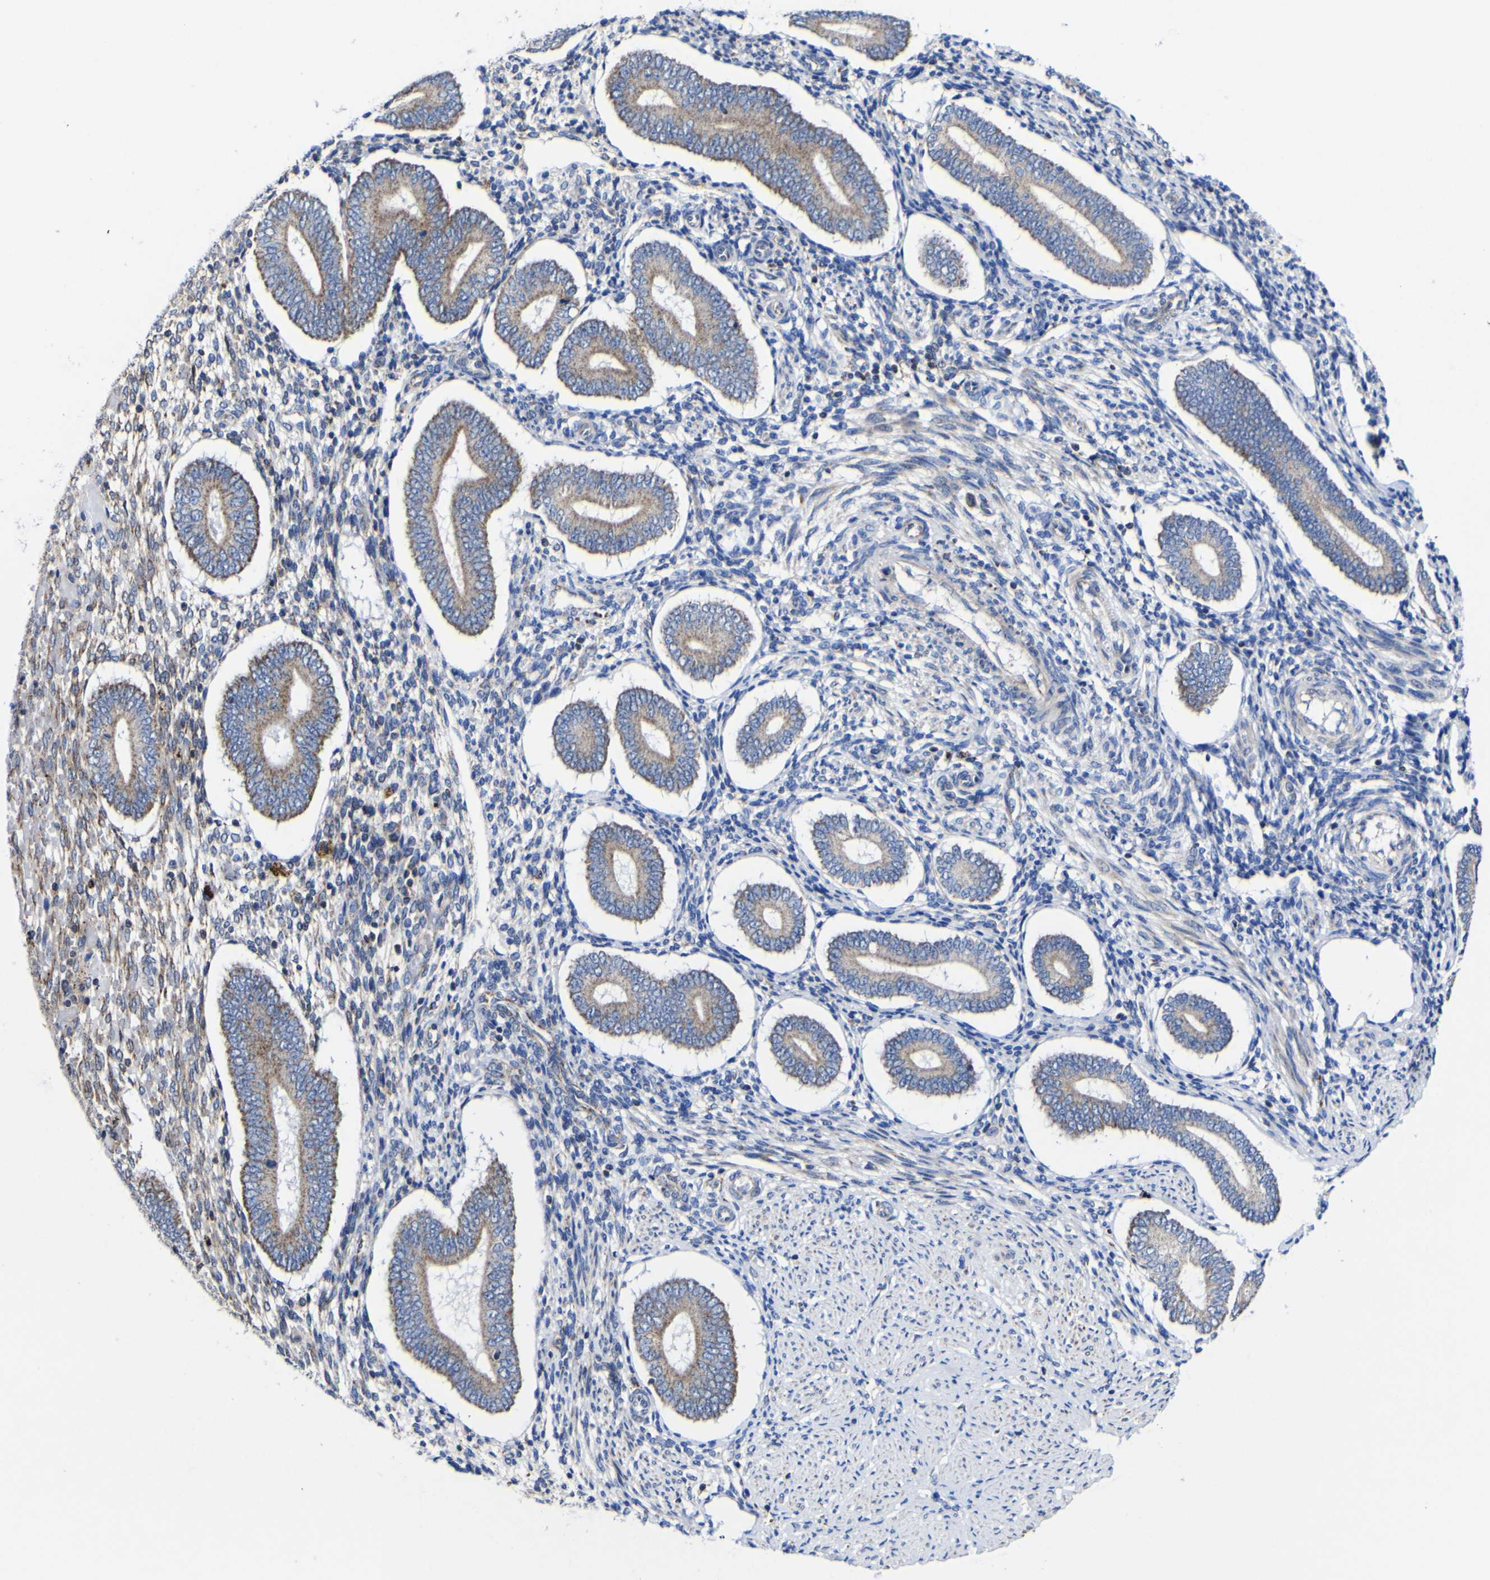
{"staining": {"intensity": "moderate", "quantity": "25%-75%", "location": "cytoplasmic/membranous"}, "tissue": "endometrium", "cell_type": "Cells in endometrial stroma", "image_type": "normal", "snomed": [{"axis": "morphology", "description": "Normal tissue, NOS"}, {"axis": "topography", "description": "Endometrium"}], "caption": "Protein staining of unremarkable endometrium demonstrates moderate cytoplasmic/membranous expression in approximately 25%-75% of cells in endometrial stroma. (IHC, brightfield microscopy, high magnification).", "gene": "CCDC90B", "patient": {"sex": "female", "age": 42}}